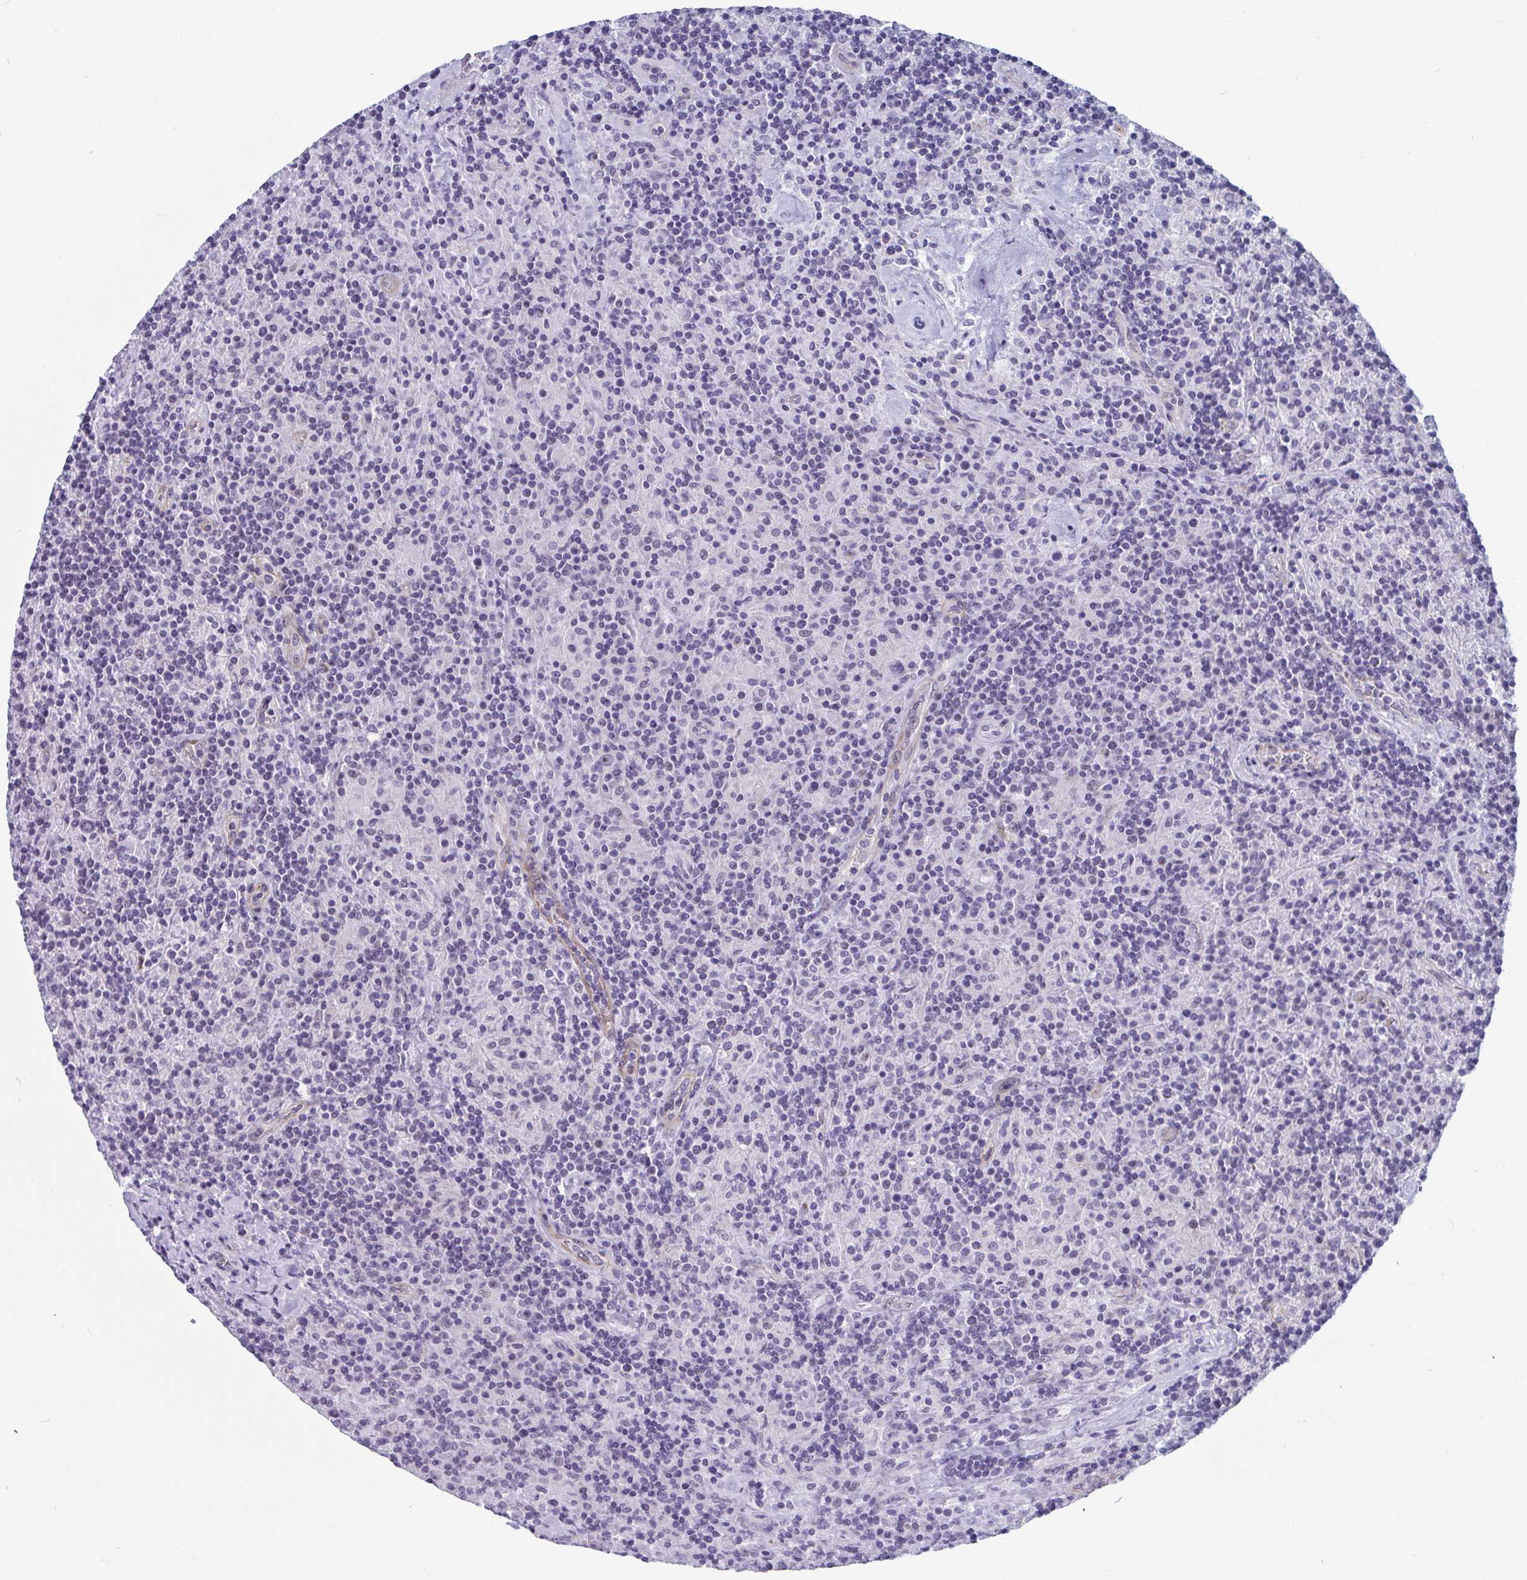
{"staining": {"intensity": "negative", "quantity": "none", "location": "none"}, "tissue": "lymphoma", "cell_type": "Tumor cells", "image_type": "cancer", "snomed": [{"axis": "morphology", "description": "Hodgkin's disease, NOS"}, {"axis": "topography", "description": "Lymph node"}], "caption": "The immunohistochemistry (IHC) micrograph has no significant staining in tumor cells of lymphoma tissue.", "gene": "CDK13", "patient": {"sex": "male", "age": 70}}